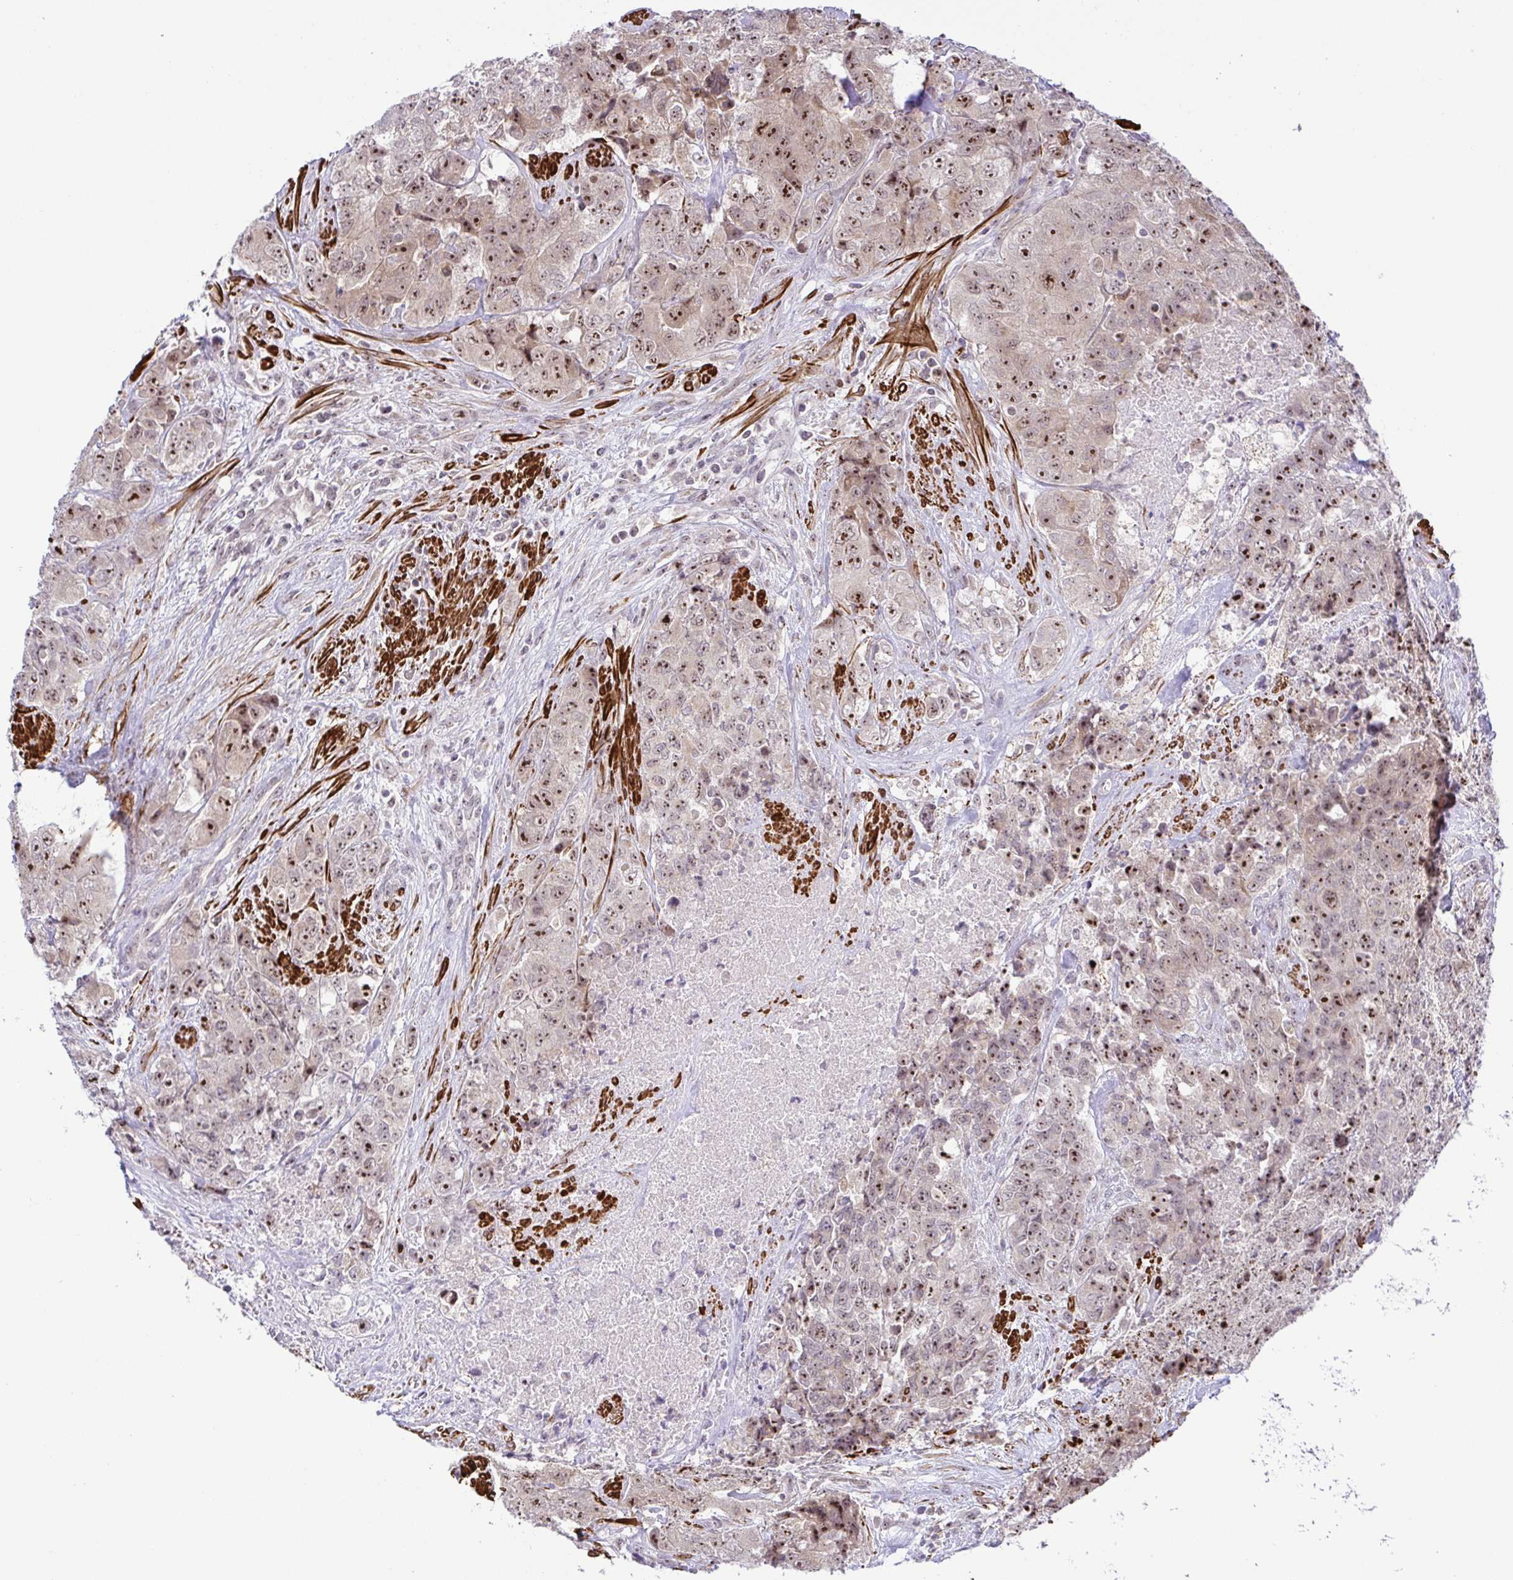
{"staining": {"intensity": "moderate", "quantity": "25%-75%", "location": "nuclear"}, "tissue": "urothelial cancer", "cell_type": "Tumor cells", "image_type": "cancer", "snomed": [{"axis": "morphology", "description": "Urothelial carcinoma, High grade"}, {"axis": "topography", "description": "Urinary bladder"}], "caption": "IHC histopathology image of human urothelial carcinoma (high-grade) stained for a protein (brown), which demonstrates medium levels of moderate nuclear expression in approximately 25%-75% of tumor cells.", "gene": "RSL24D1", "patient": {"sex": "female", "age": 78}}